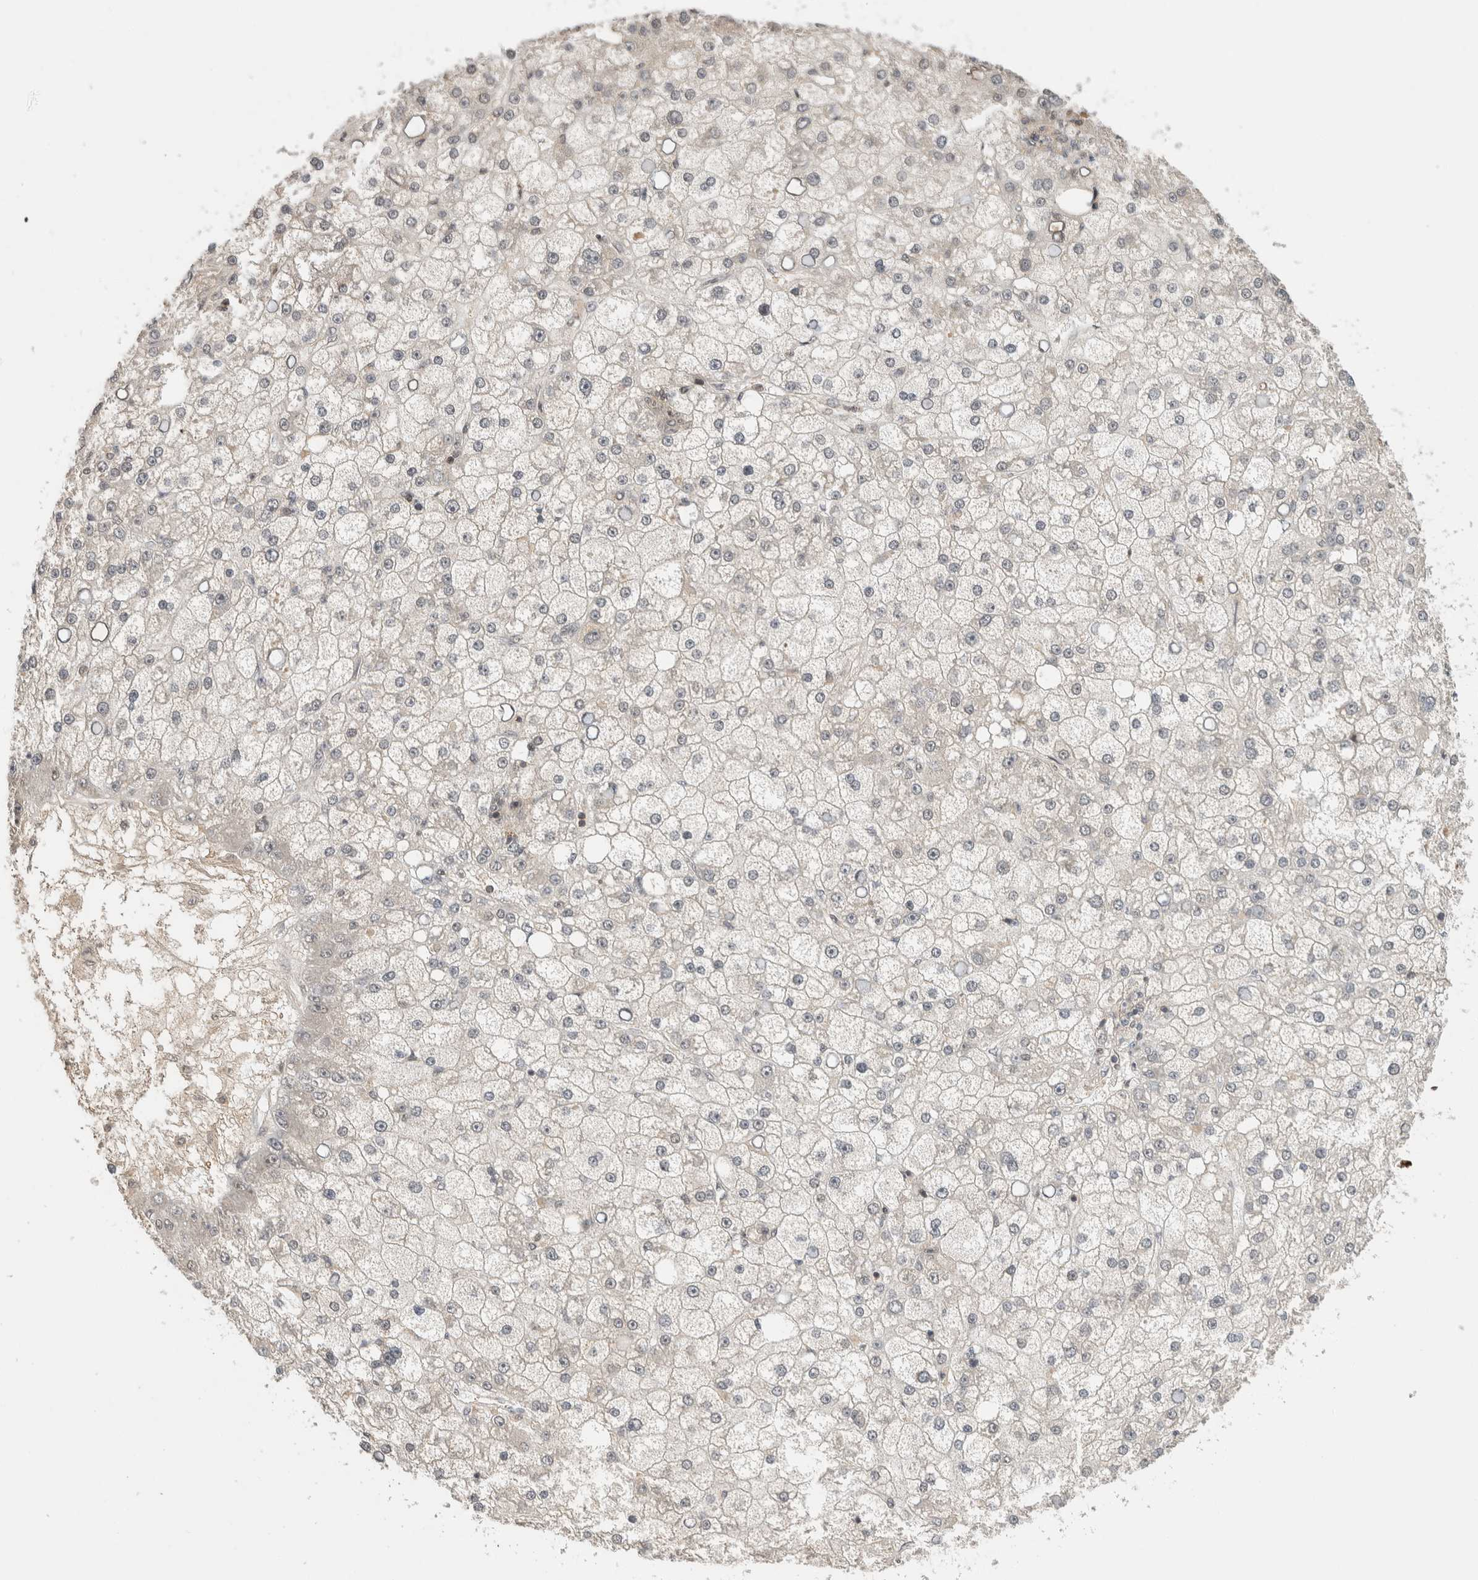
{"staining": {"intensity": "negative", "quantity": "none", "location": "none"}, "tissue": "liver cancer", "cell_type": "Tumor cells", "image_type": "cancer", "snomed": [{"axis": "morphology", "description": "Carcinoma, Hepatocellular, NOS"}, {"axis": "topography", "description": "Liver"}], "caption": "DAB immunohistochemical staining of liver hepatocellular carcinoma demonstrates no significant expression in tumor cells. (DAB (3,3'-diaminobenzidine) immunohistochemistry (IHC) with hematoxylin counter stain).", "gene": "SNRNP40", "patient": {"sex": "male", "age": 67}}